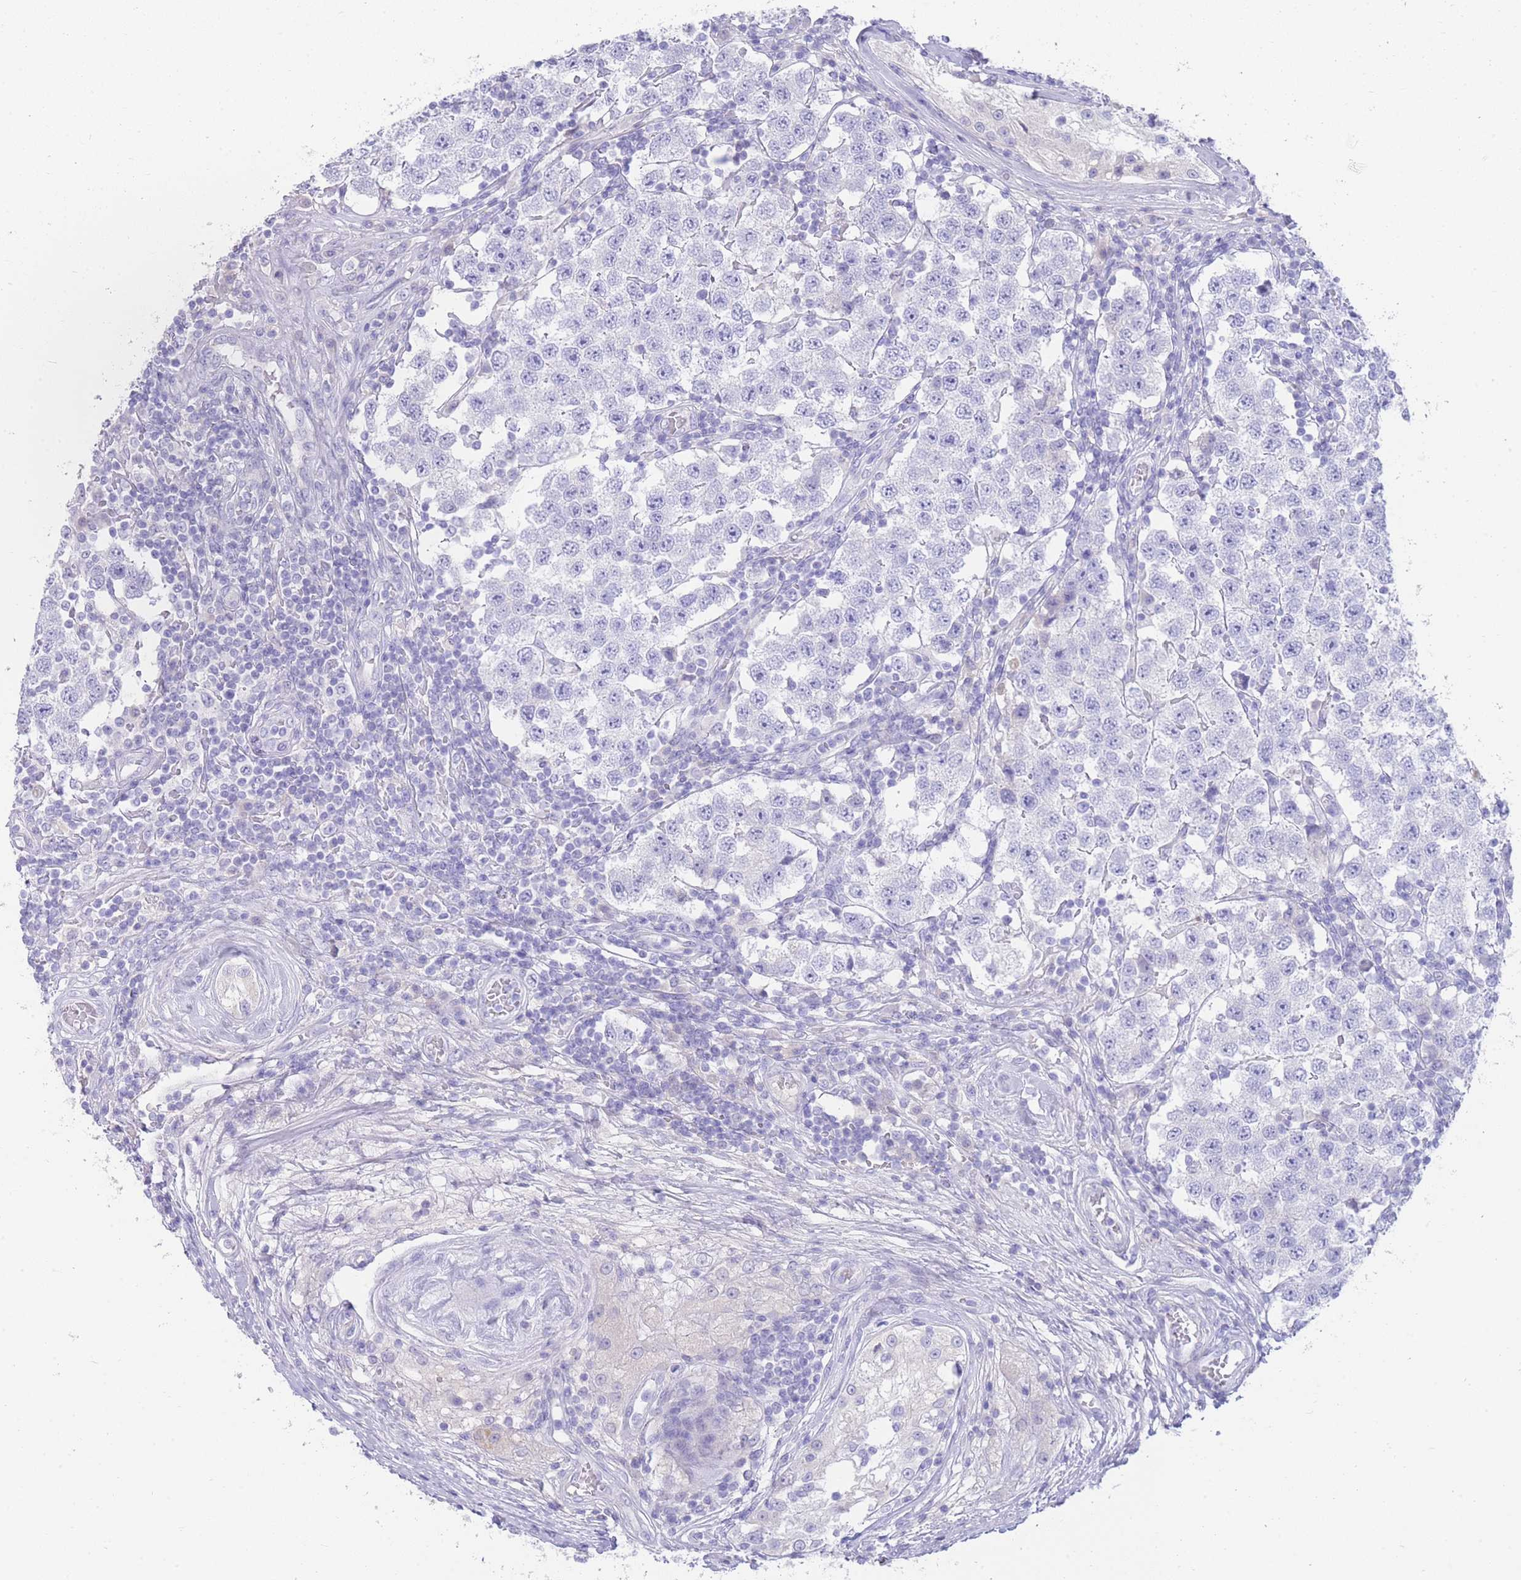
{"staining": {"intensity": "negative", "quantity": "none", "location": "none"}, "tissue": "testis cancer", "cell_type": "Tumor cells", "image_type": "cancer", "snomed": [{"axis": "morphology", "description": "Seminoma, NOS"}, {"axis": "topography", "description": "Testis"}], "caption": "An IHC image of testis cancer is shown. There is no staining in tumor cells of testis cancer.", "gene": "LRRC37A", "patient": {"sex": "male", "age": 34}}